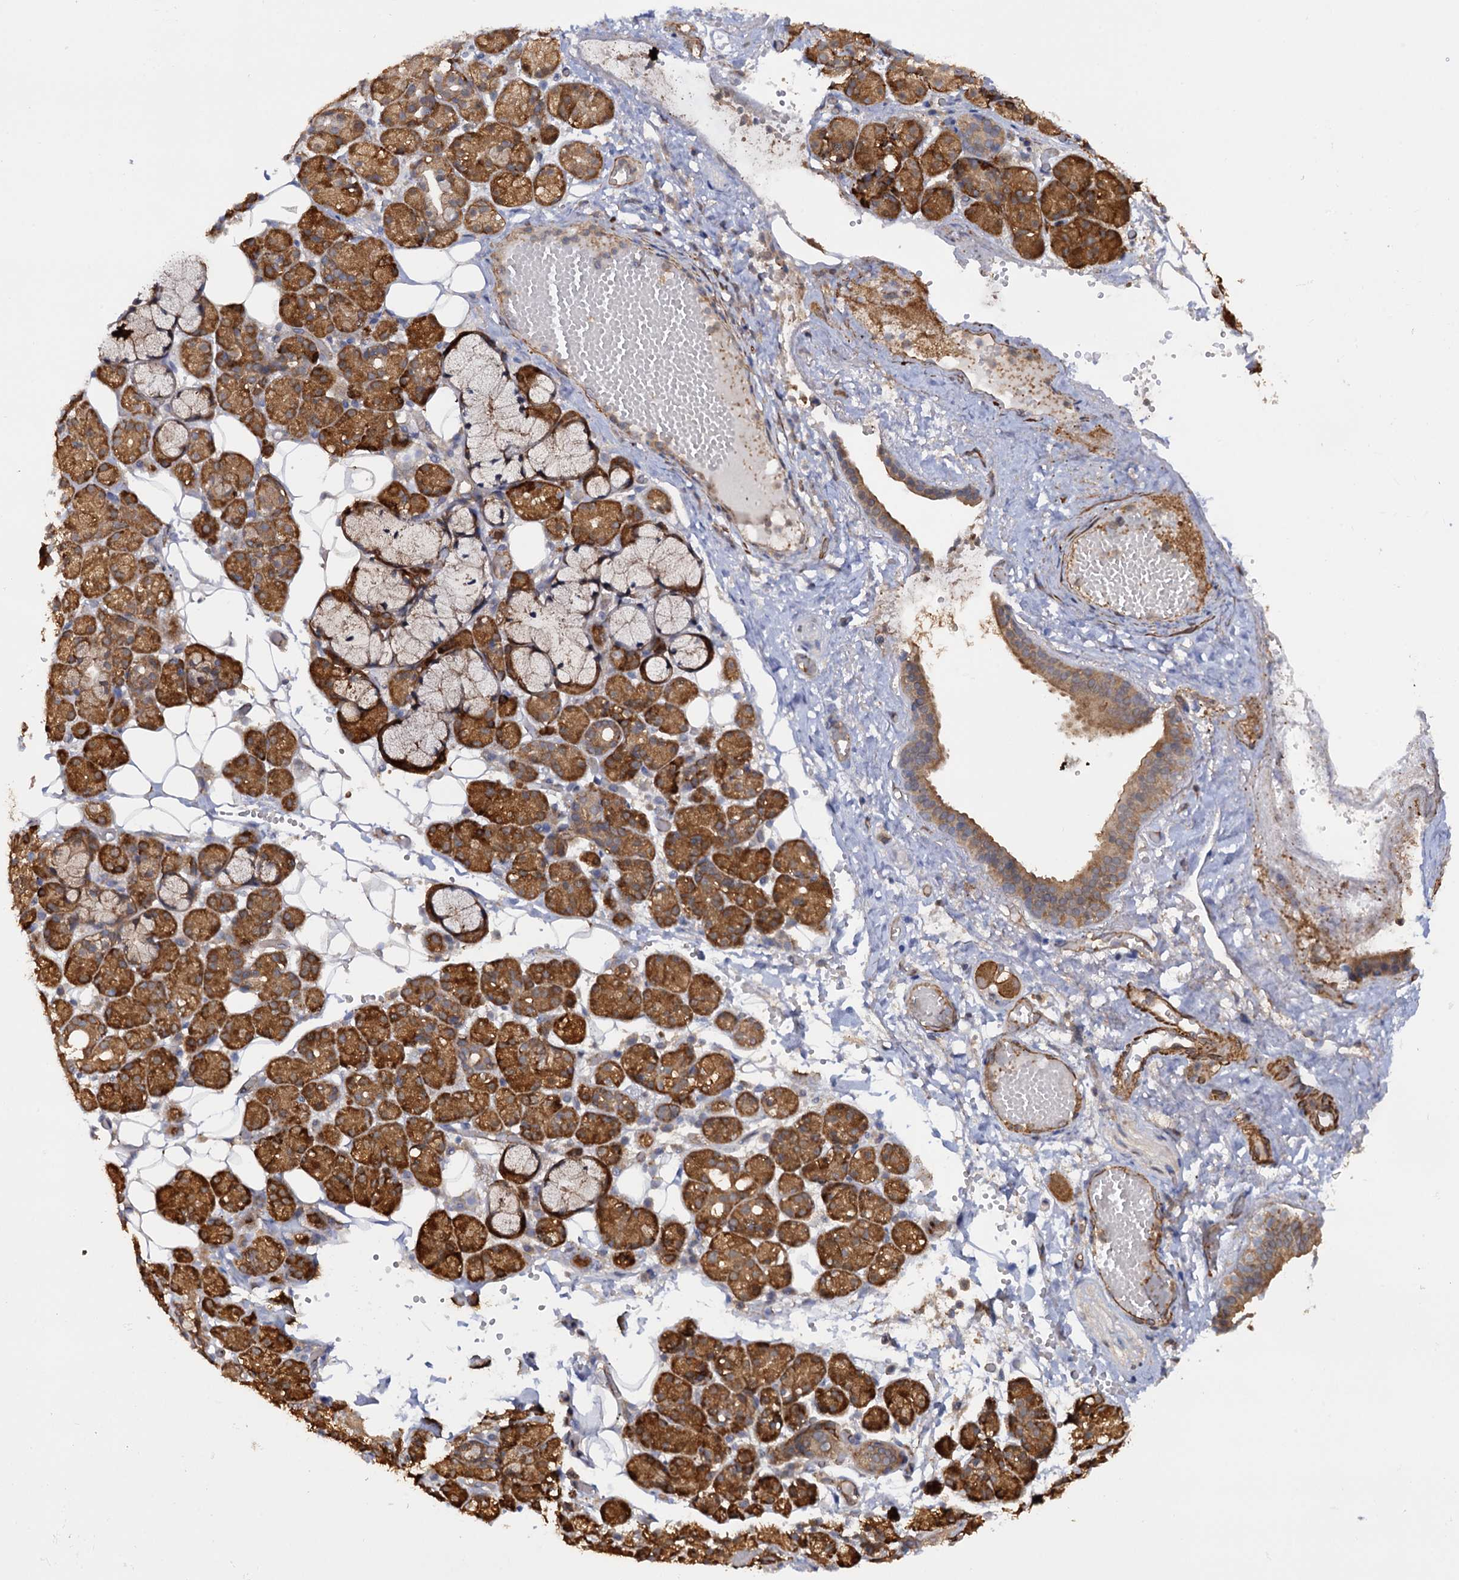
{"staining": {"intensity": "strong", "quantity": ">75%", "location": "cytoplasmic/membranous"}, "tissue": "salivary gland", "cell_type": "Glandular cells", "image_type": "normal", "snomed": [{"axis": "morphology", "description": "Normal tissue, NOS"}, {"axis": "topography", "description": "Salivary gland"}], "caption": "Approximately >75% of glandular cells in benign salivary gland demonstrate strong cytoplasmic/membranous protein staining as visualized by brown immunohistochemical staining.", "gene": "ATP8B4", "patient": {"sex": "male", "age": 63}}